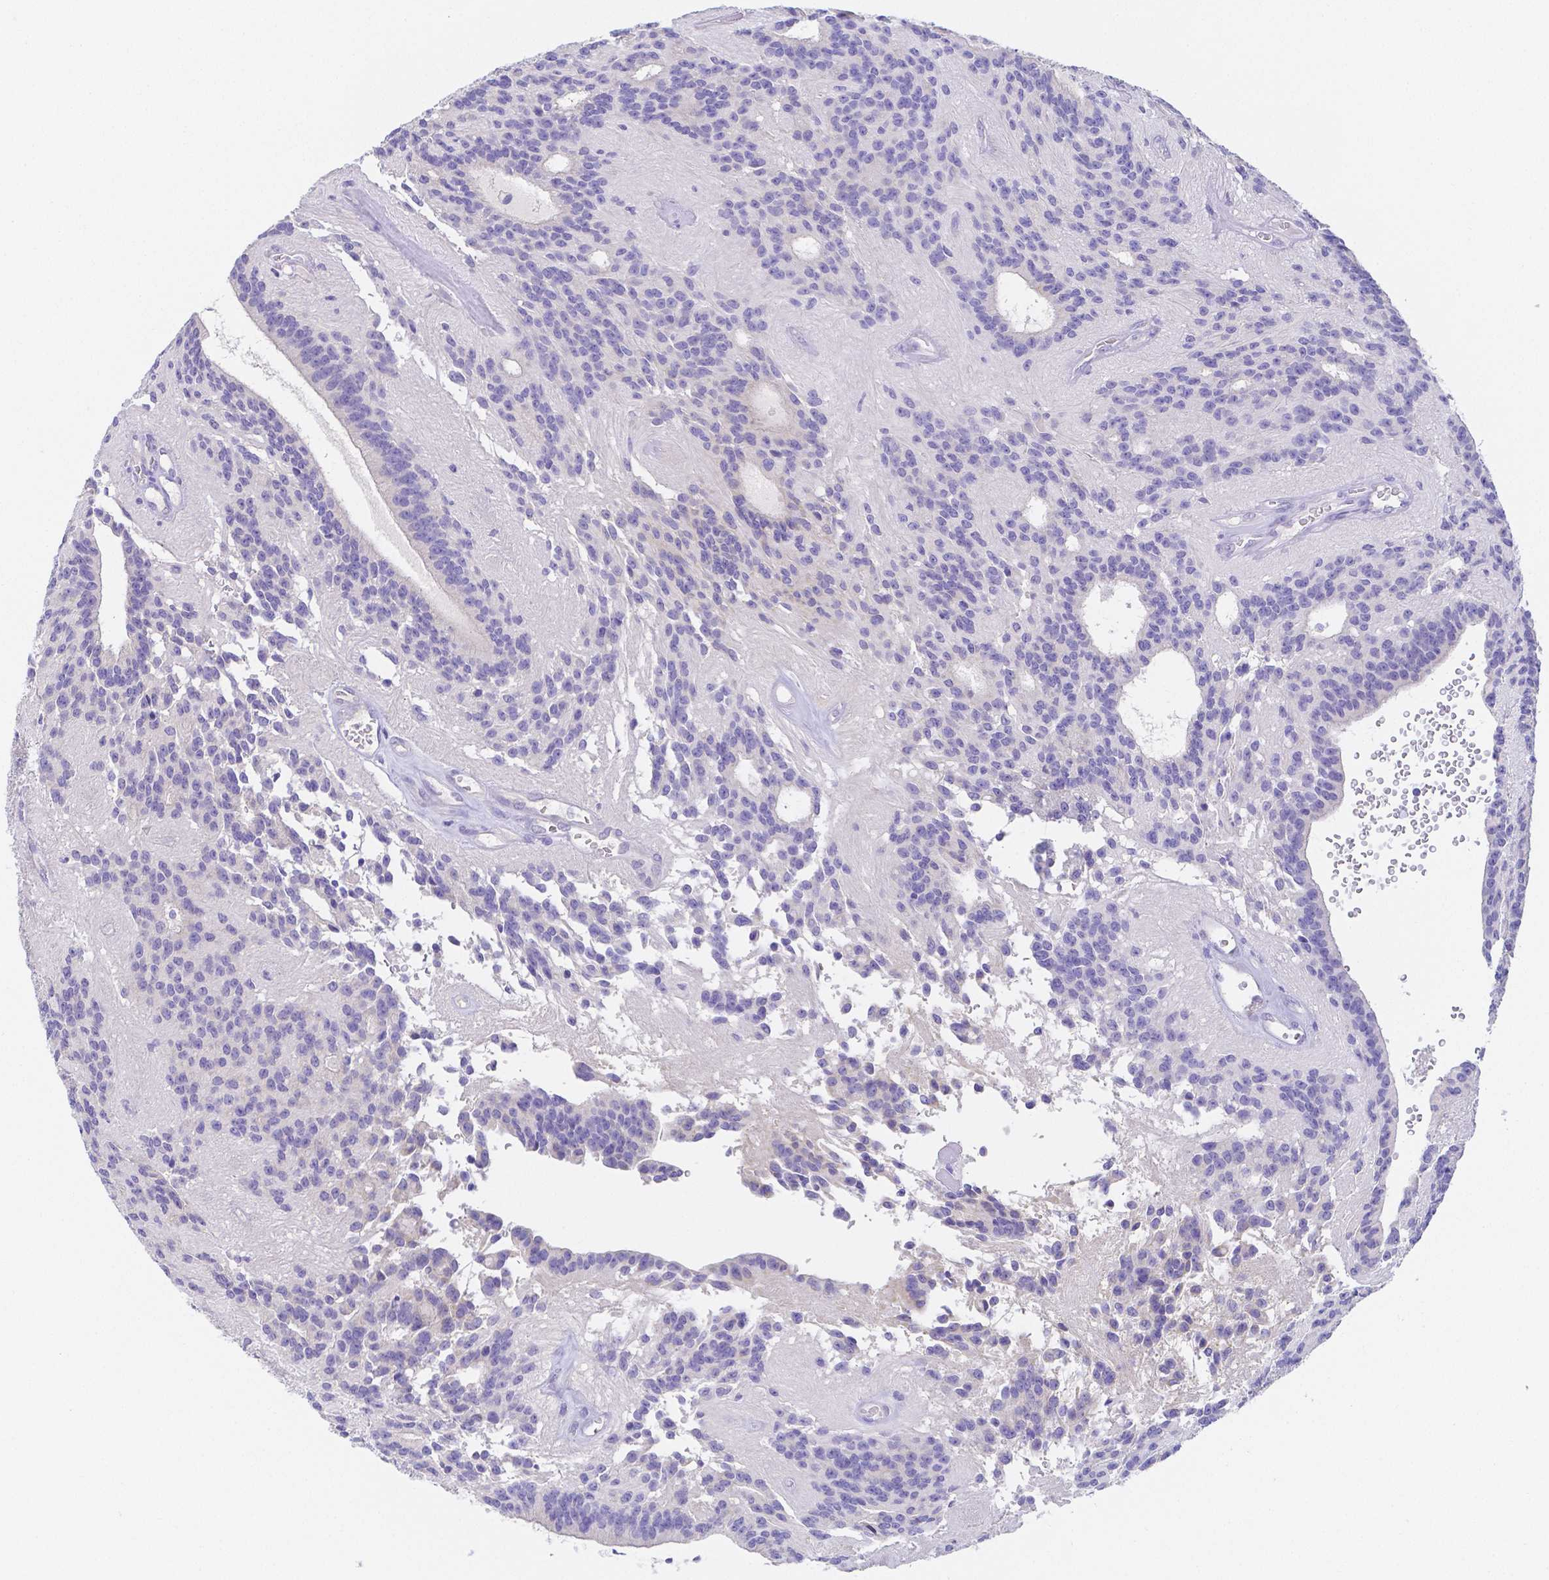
{"staining": {"intensity": "negative", "quantity": "none", "location": "none"}, "tissue": "glioma", "cell_type": "Tumor cells", "image_type": "cancer", "snomed": [{"axis": "morphology", "description": "Glioma, malignant, Low grade"}, {"axis": "topography", "description": "Brain"}], "caption": "Tumor cells show no significant protein expression in glioma.", "gene": "ZG16B", "patient": {"sex": "male", "age": 31}}